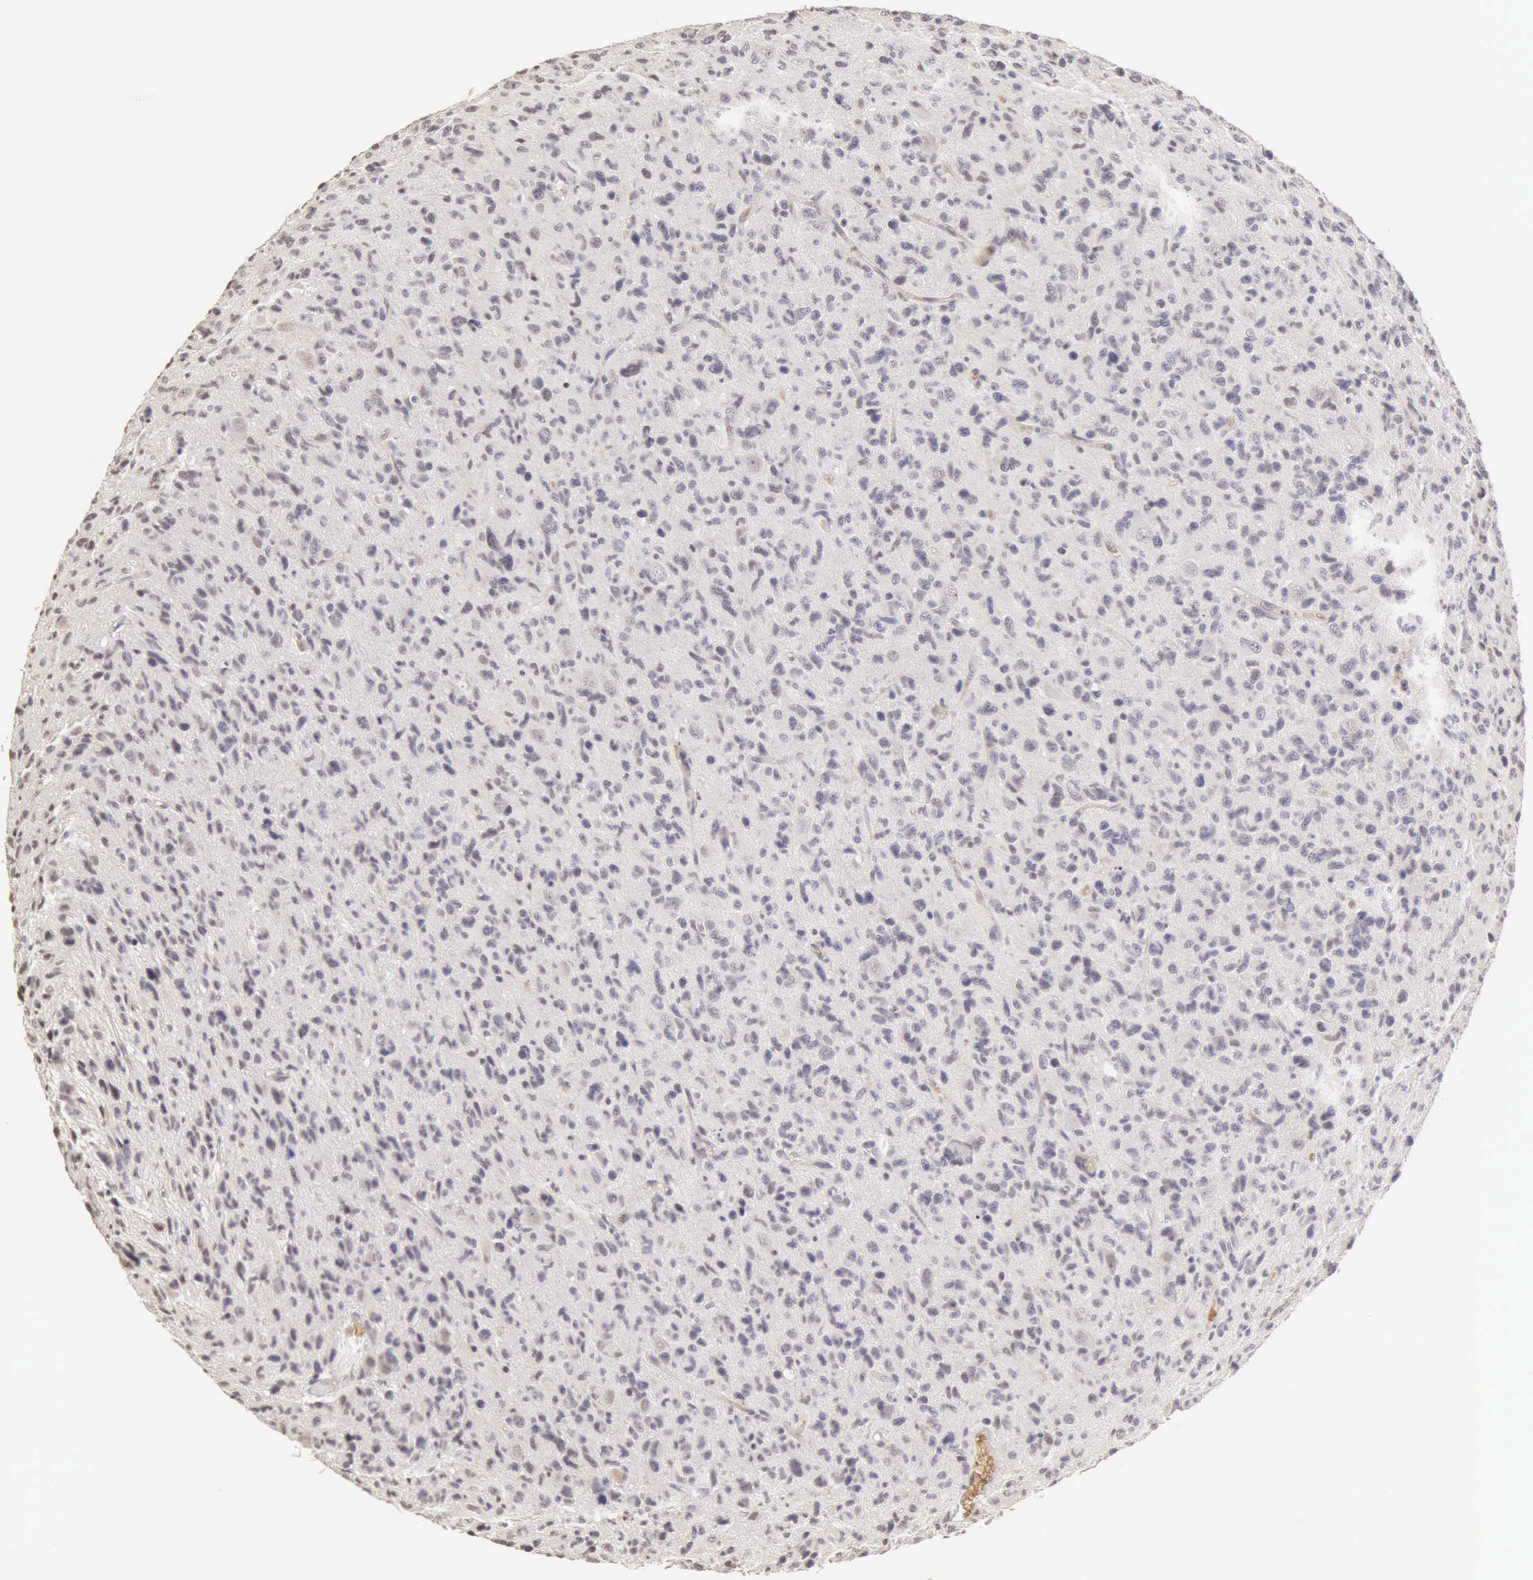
{"staining": {"intensity": "negative", "quantity": "none", "location": "none"}, "tissue": "glioma", "cell_type": "Tumor cells", "image_type": "cancer", "snomed": [{"axis": "morphology", "description": "Glioma, malignant, High grade"}, {"axis": "topography", "description": "Brain"}], "caption": "Immunohistochemistry micrograph of neoplastic tissue: human glioma stained with DAB (3,3'-diaminobenzidine) displays no significant protein expression in tumor cells. Nuclei are stained in blue.", "gene": "CFI", "patient": {"sex": "female", "age": 60}}